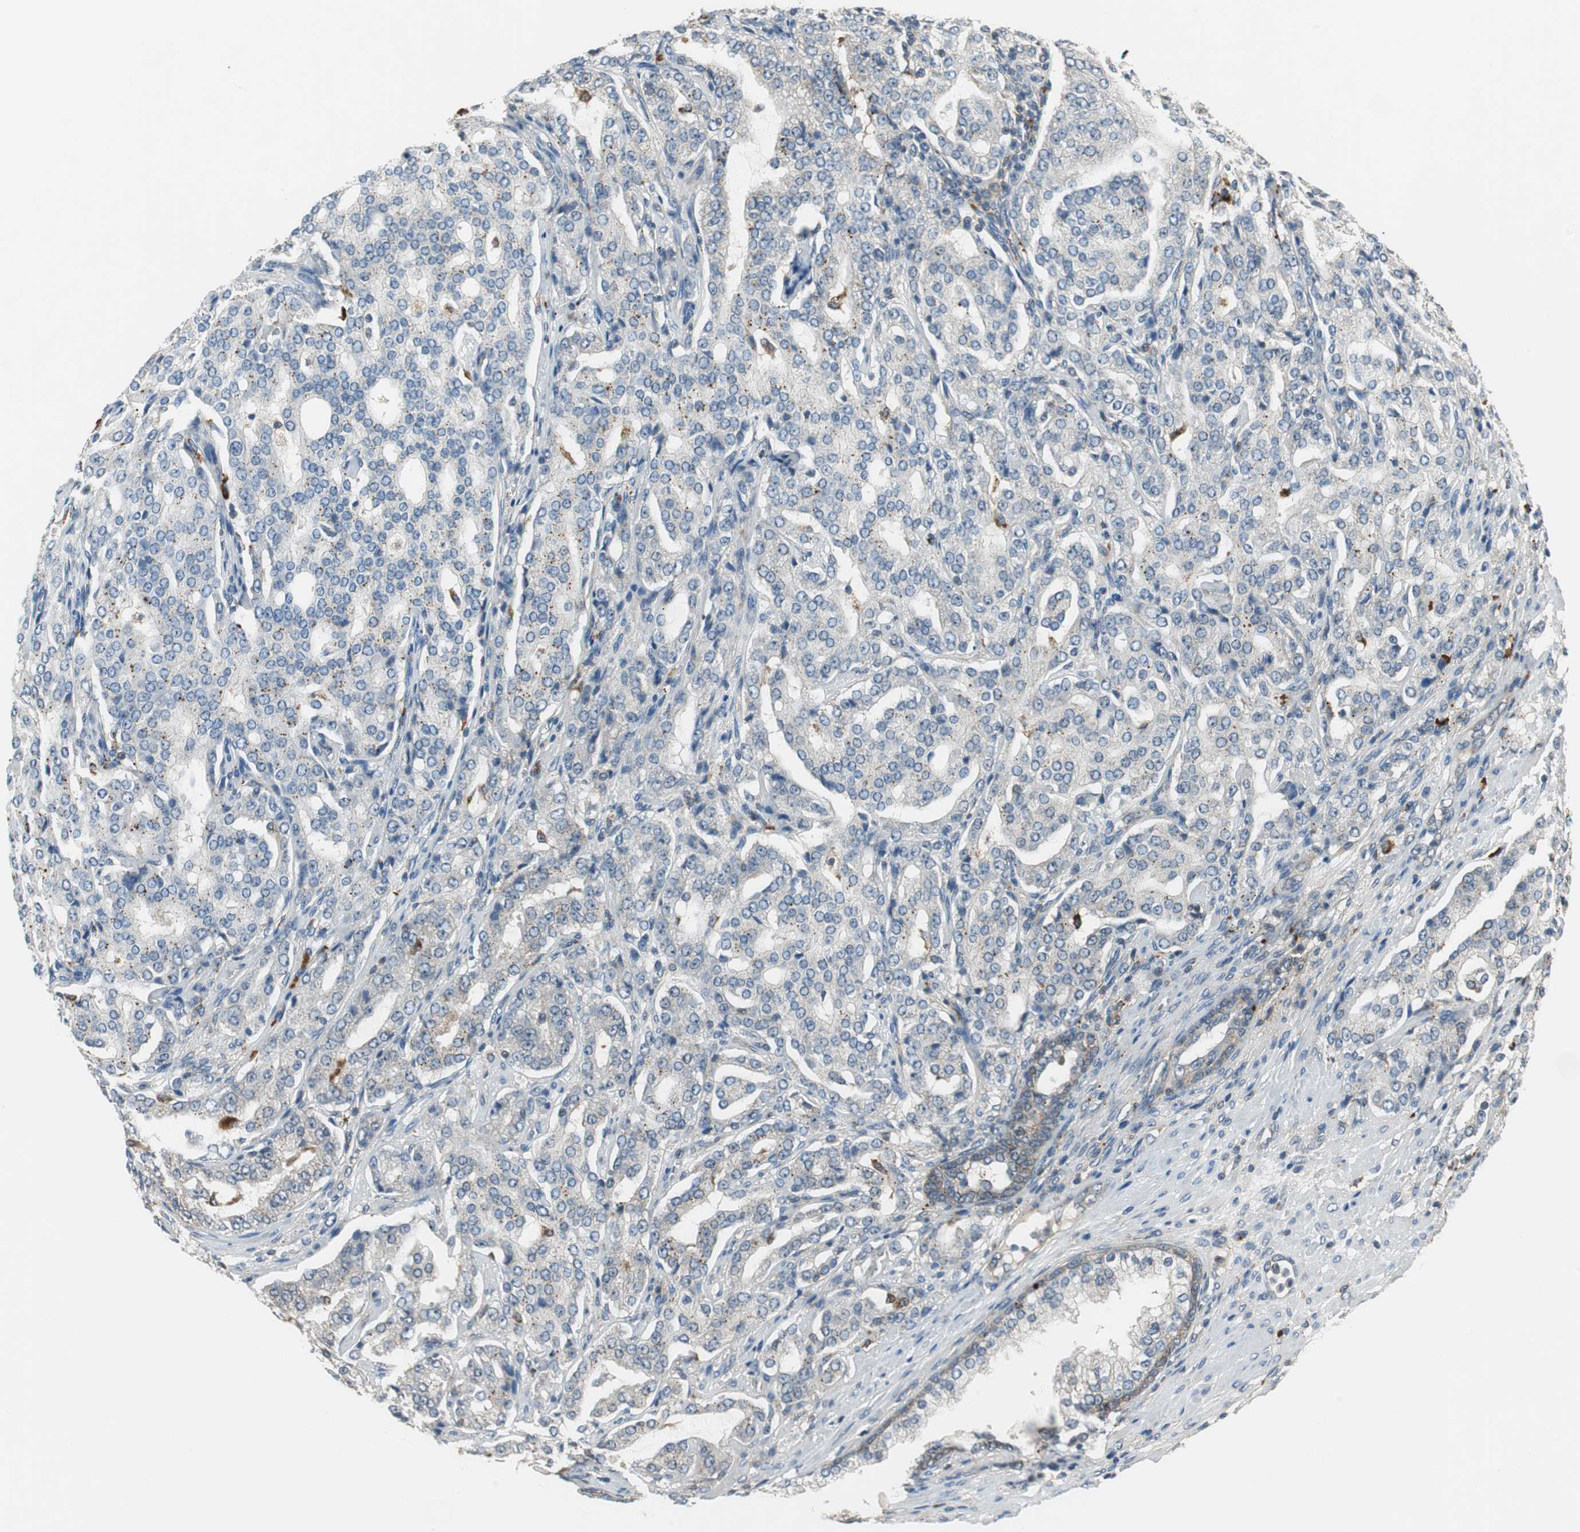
{"staining": {"intensity": "weak", "quantity": "25%-75%", "location": "cytoplasmic/membranous"}, "tissue": "prostate cancer", "cell_type": "Tumor cells", "image_type": "cancer", "snomed": [{"axis": "morphology", "description": "Adenocarcinoma, High grade"}, {"axis": "topography", "description": "Prostate"}], "caption": "Immunohistochemistry (IHC) micrograph of human prostate high-grade adenocarcinoma stained for a protein (brown), which demonstrates low levels of weak cytoplasmic/membranous staining in about 25%-75% of tumor cells.", "gene": "NCK1", "patient": {"sex": "male", "age": 72}}